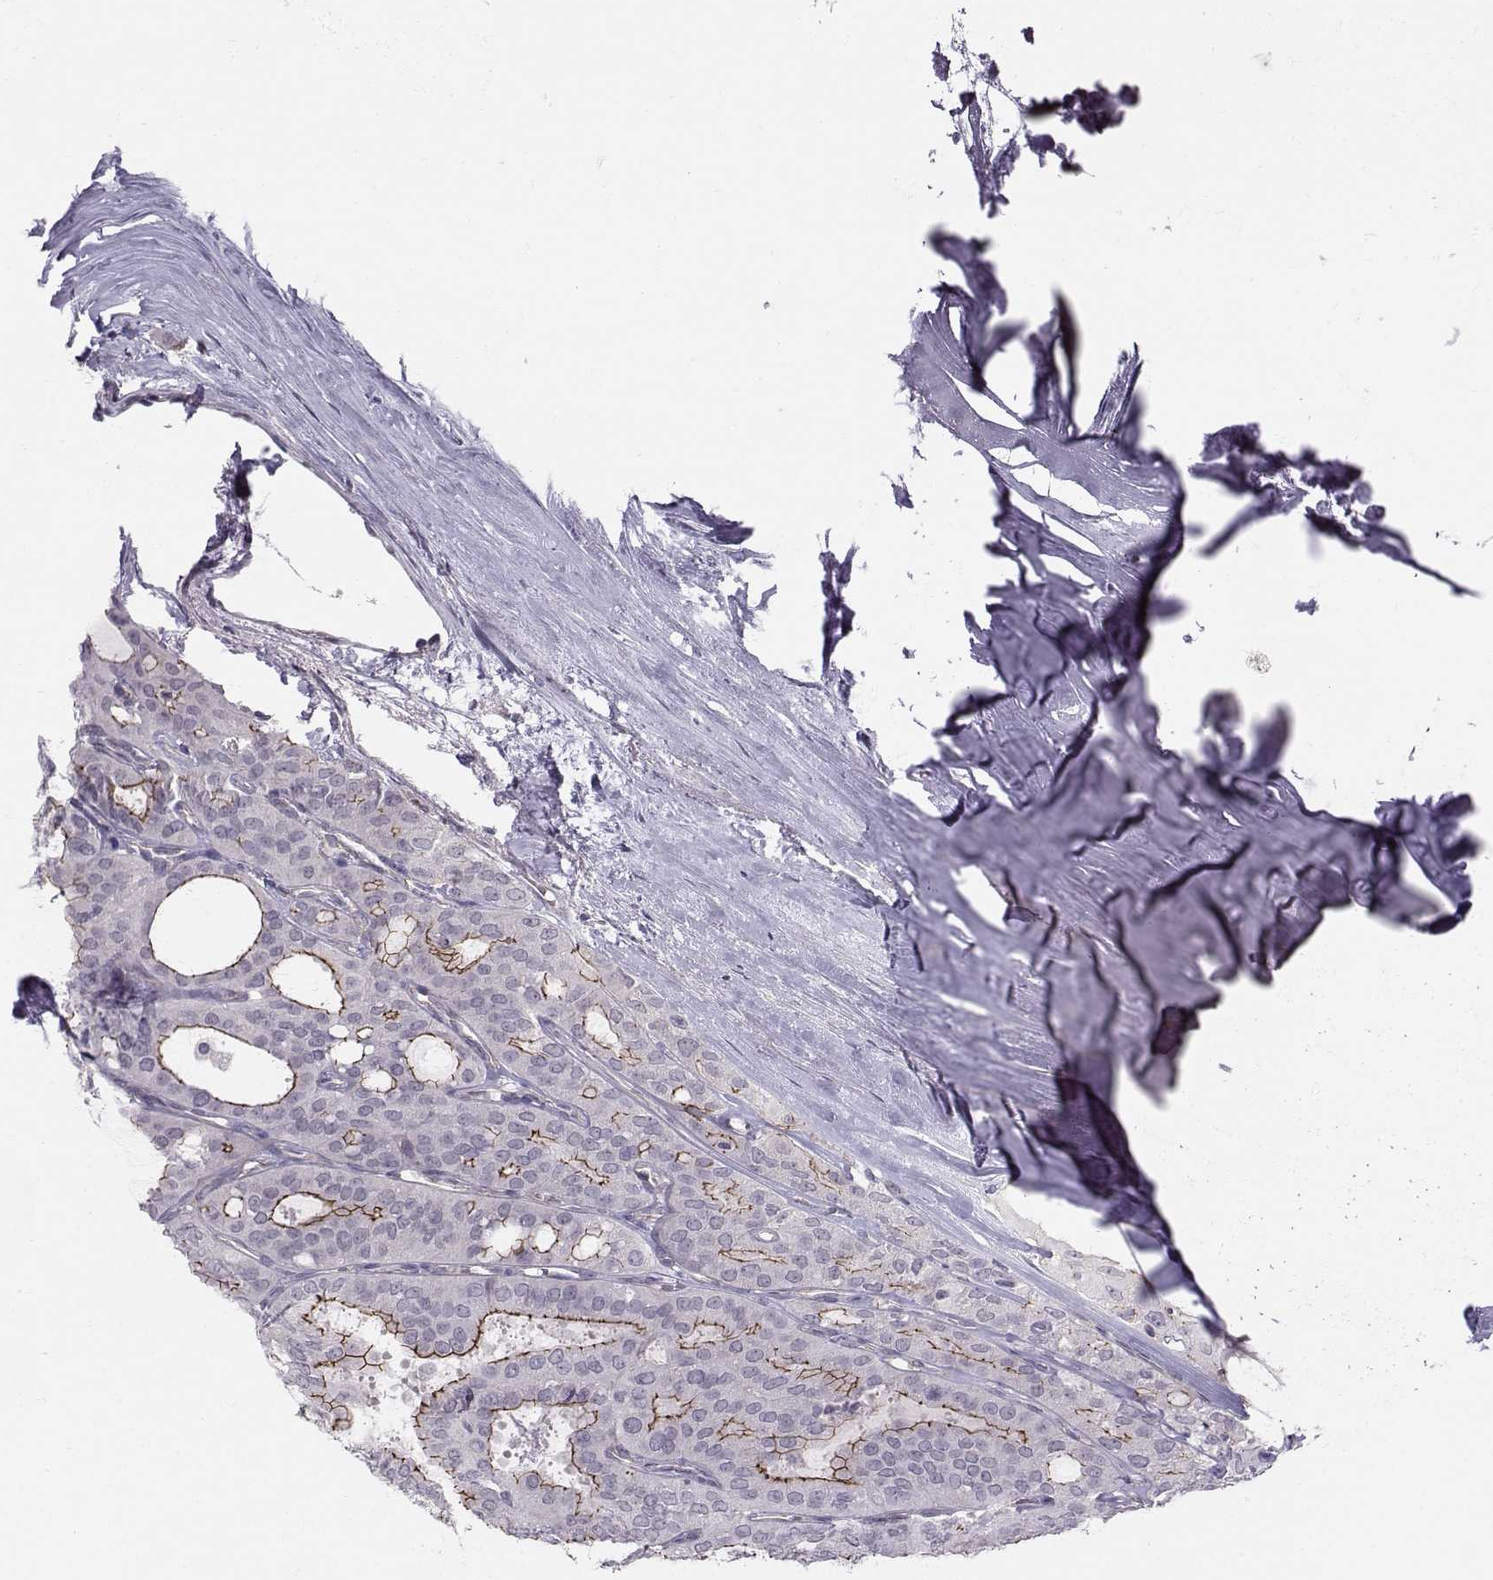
{"staining": {"intensity": "strong", "quantity": "<25%", "location": "cytoplasmic/membranous"}, "tissue": "thyroid cancer", "cell_type": "Tumor cells", "image_type": "cancer", "snomed": [{"axis": "morphology", "description": "Follicular adenoma carcinoma, NOS"}, {"axis": "topography", "description": "Thyroid gland"}], "caption": "Tumor cells reveal medium levels of strong cytoplasmic/membranous positivity in about <25% of cells in human thyroid cancer. (DAB (3,3'-diaminobenzidine) = brown stain, brightfield microscopy at high magnification).", "gene": "MAST1", "patient": {"sex": "male", "age": 75}}